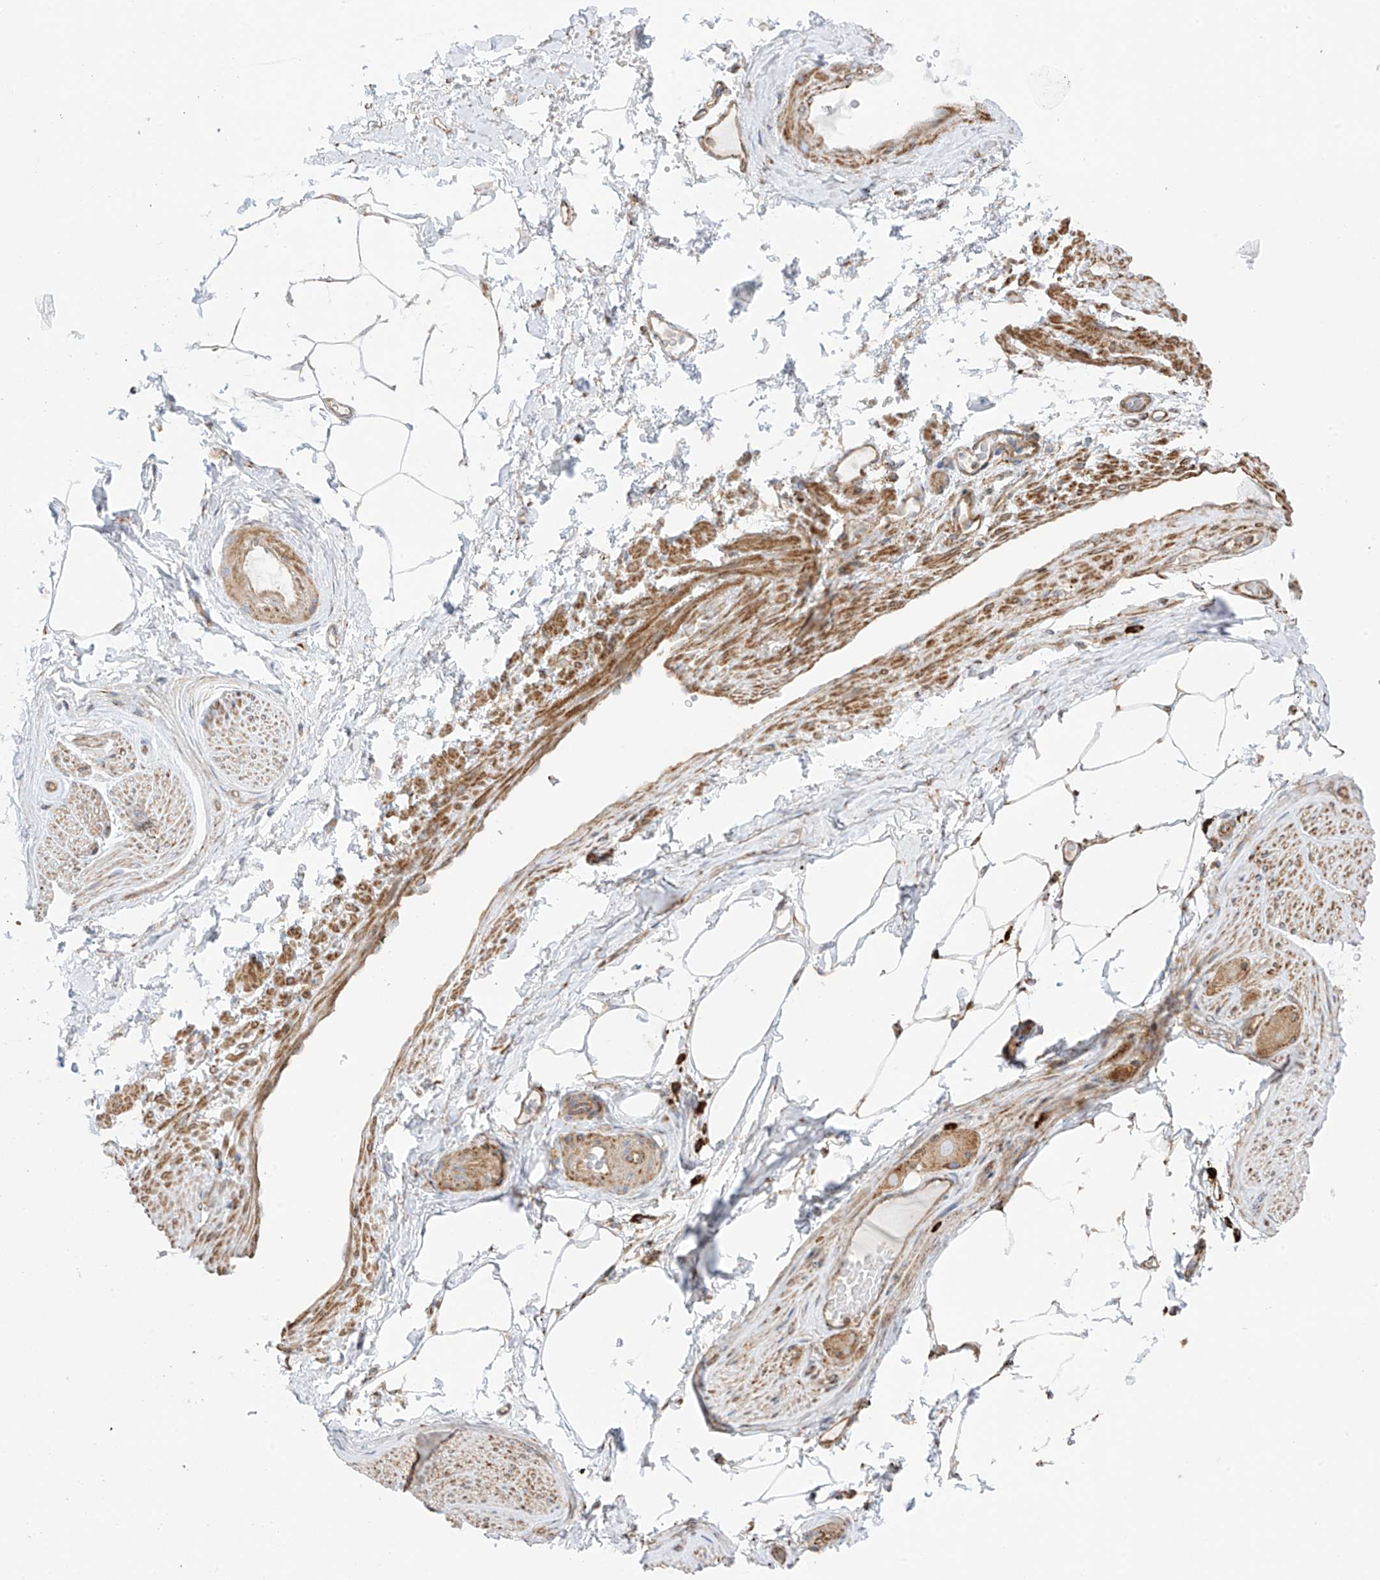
{"staining": {"intensity": "moderate", "quantity": "25%-75%", "location": "cytoplasmic/membranous"}, "tissue": "adipose tissue", "cell_type": "Adipocytes", "image_type": "normal", "snomed": [{"axis": "morphology", "description": "Normal tissue, NOS"}, {"axis": "morphology", "description": "Adenocarcinoma, Low grade"}, {"axis": "topography", "description": "Prostate"}, {"axis": "topography", "description": "Peripheral nerve tissue"}], "caption": "DAB immunohistochemical staining of normal adipose tissue demonstrates moderate cytoplasmic/membranous protein staining in about 25%-75% of adipocytes.", "gene": "XKR3", "patient": {"sex": "male", "age": 63}}